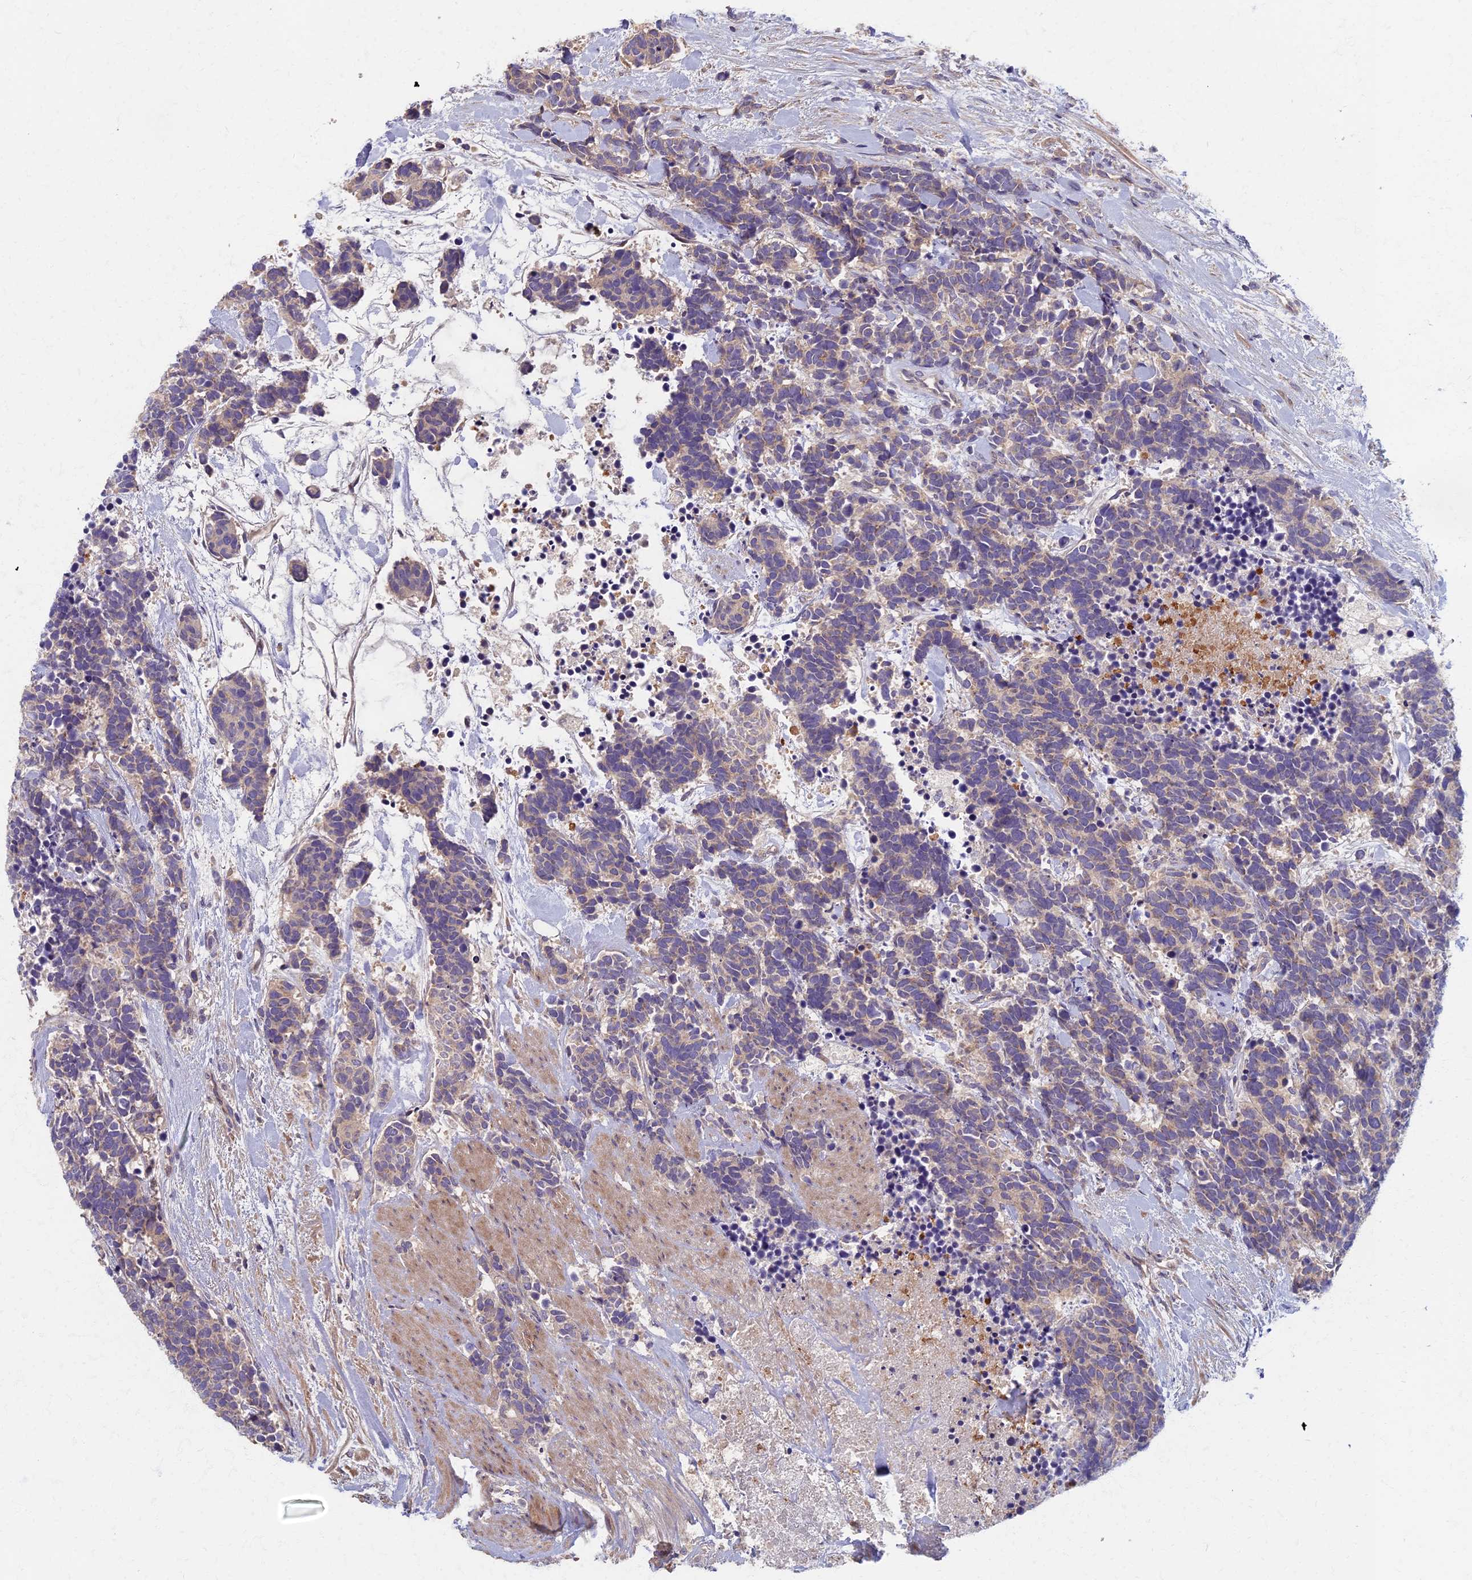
{"staining": {"intensity": "negative", "quantity": "none", "location": "none"}, "tissue": "carcinoid", "cell_type": "Tumor cells", "image_type": "cancer", "snomed": [{"axis": "morphology", "description": "Carcinoma, NOS"}, {"axis": "morphology", "description": "Carcinoid, malignant, NOS"}, {"axis": "topography", "description": "Prostate"}], "caption": "High power microscopy micrograph of an IHC micrograph of carcinoma, revealing no significant positivity in tumor cells.", "gene": "AP4E1", "patient": {"sex": "male", "age": 57}}